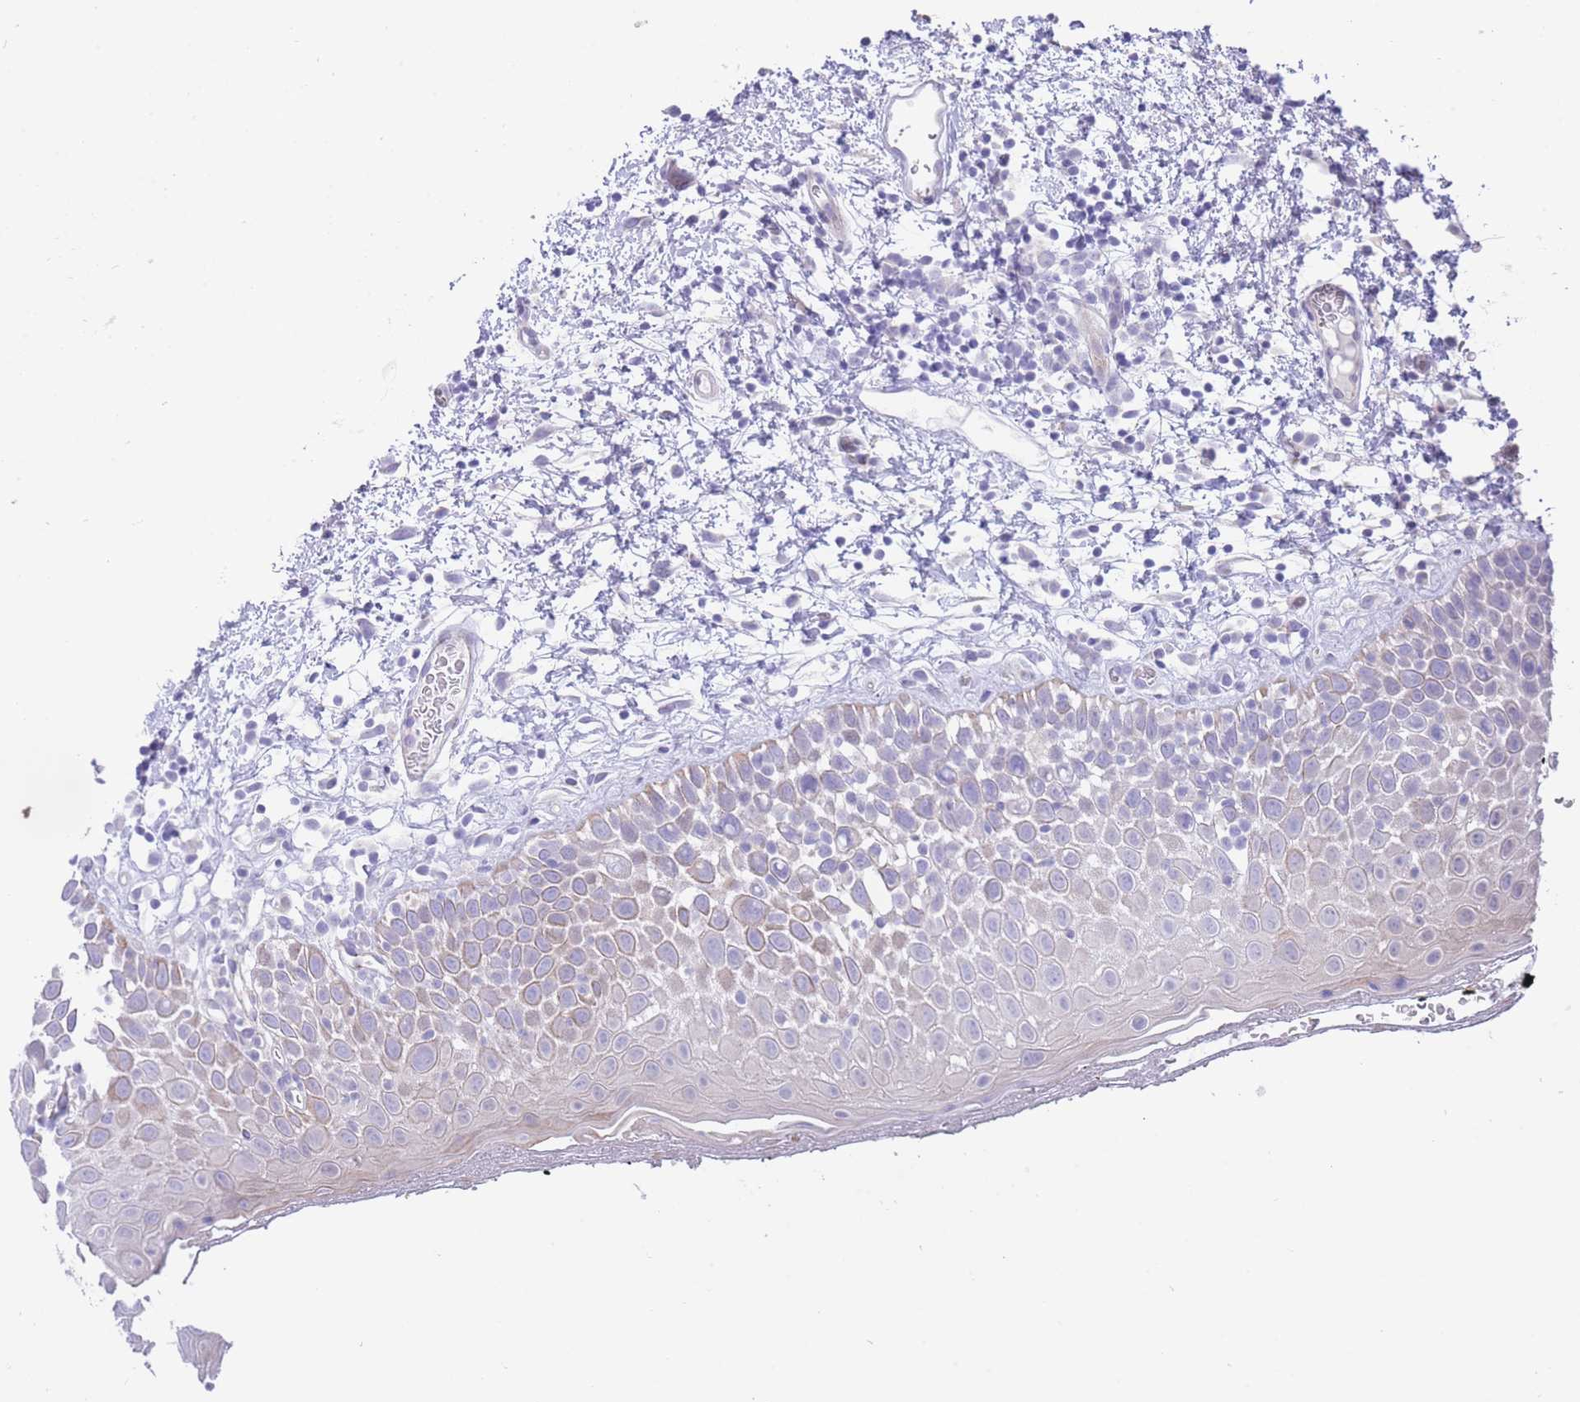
{"staining": {"intensity": "negative", "quantity": "none", "location": "none"}, "tissue": "oral mucosa", "cell_type": "Squamous epithelial cells", "image_type": "normal", "snomed": [{"axis": "morphology", "description": "Normal tissue, NOS"}, {"axis": "morphology", "description": "Squamous cell carcinoma, NOS"}, {"axis": "topography", "description": "Oral tissue"}, {"axis": "topography", "description": "Tounge, NOS"}, {"axis": "topography", "description": "Head-Neck"}], "caption": "Squamous epithelial cells show no significant positivity in normal oral mucosa.", "gene": "QTRT1", "patient": {"sex": "male", "age": 76}}